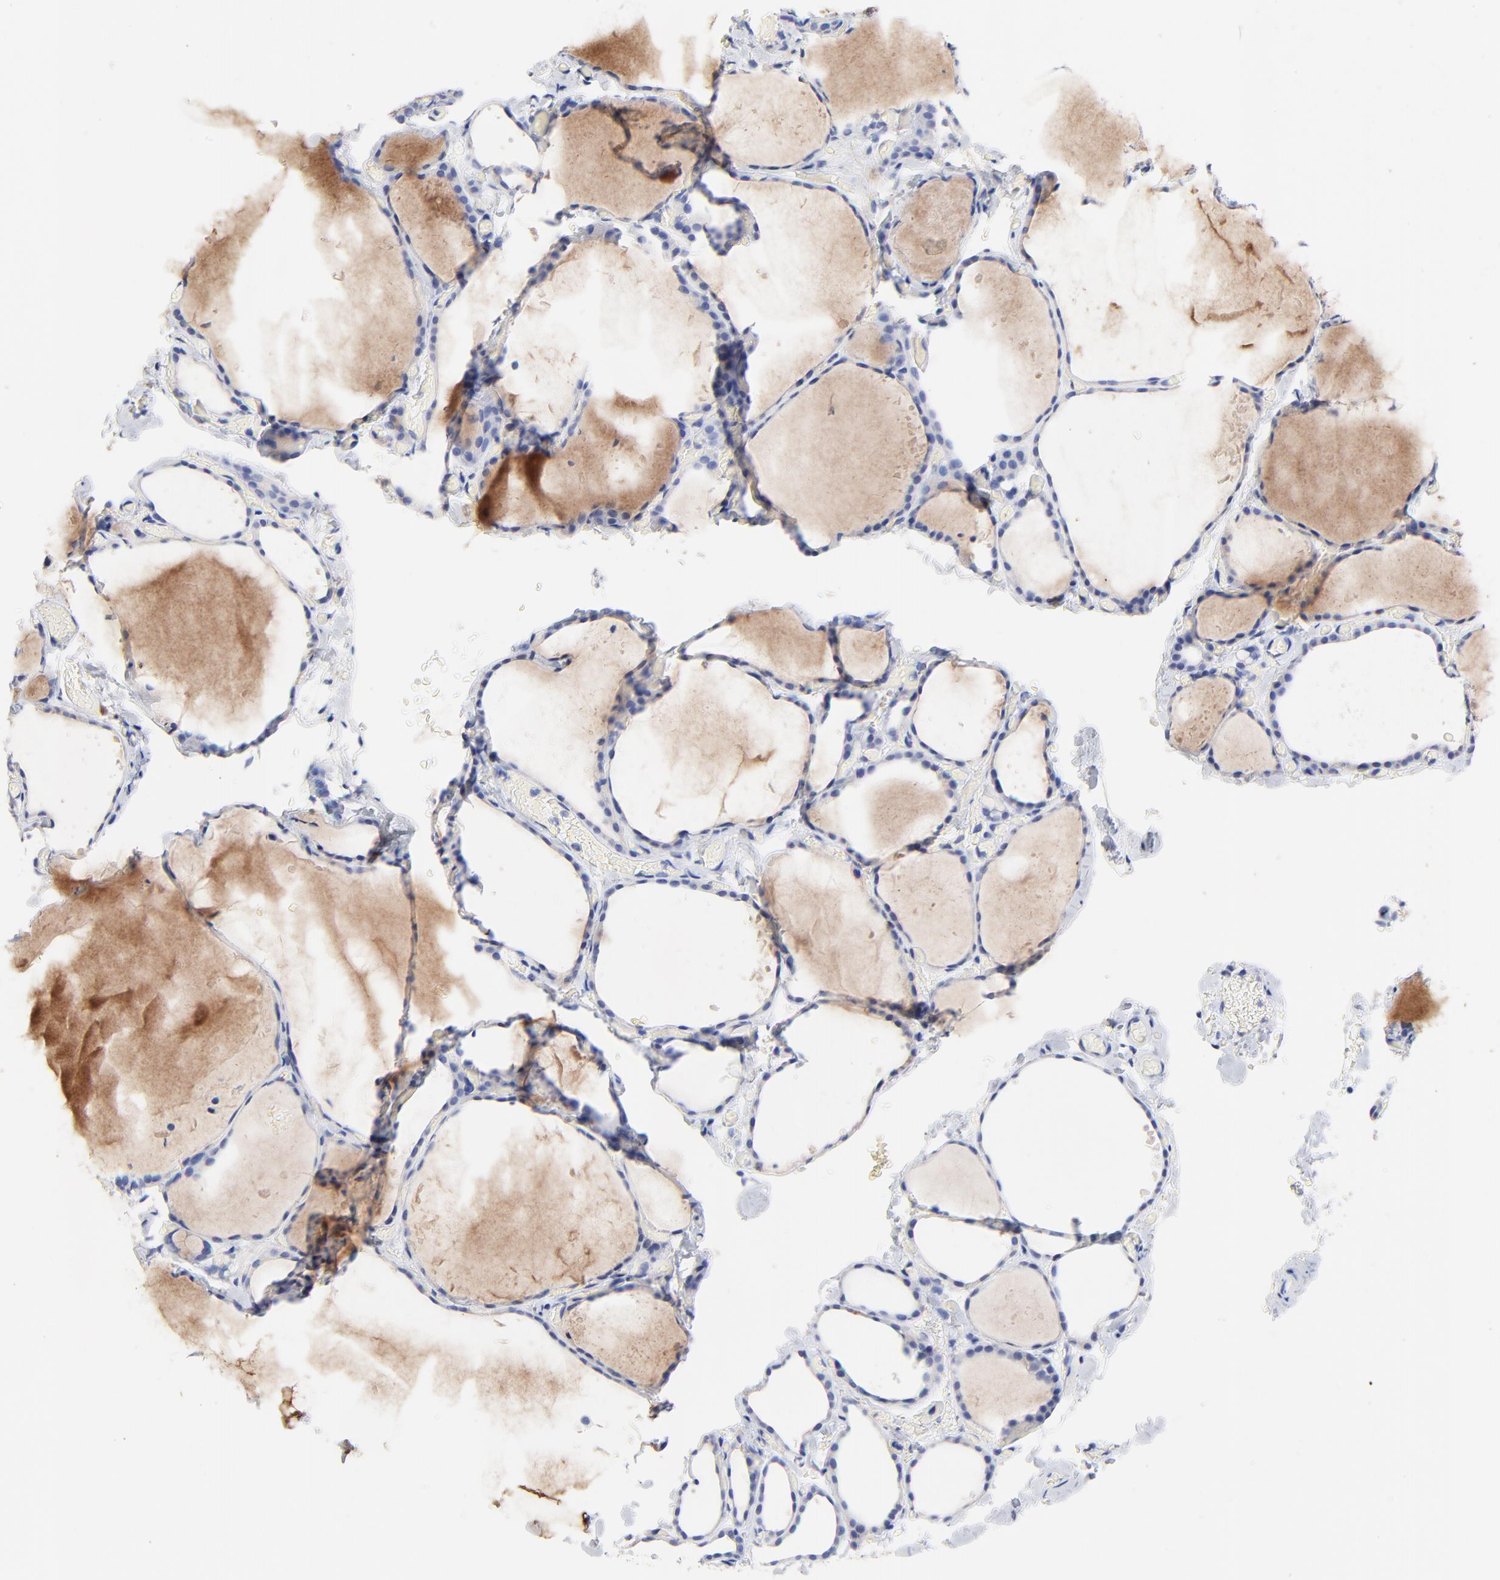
{"staining": {"intensity": "negative", "quantity": "none", "location": "none"}, "tissue": "thyroid gland", "cell_type": "Glandular cells", "image_type": "normal", "snomed": [{"axis": "morphology", "description": "Normal tissue, NOS"}, {"axis": "topography", "description": "Thyroid gland"}], "caption": "IHC of normal human thyroid gland shows no staining in glandular cells. (Immunohistochemistry, brightfield microscopy, high magnification).", "gene": "FBXO10", "patient": {"sex": "female", "age": 22}}